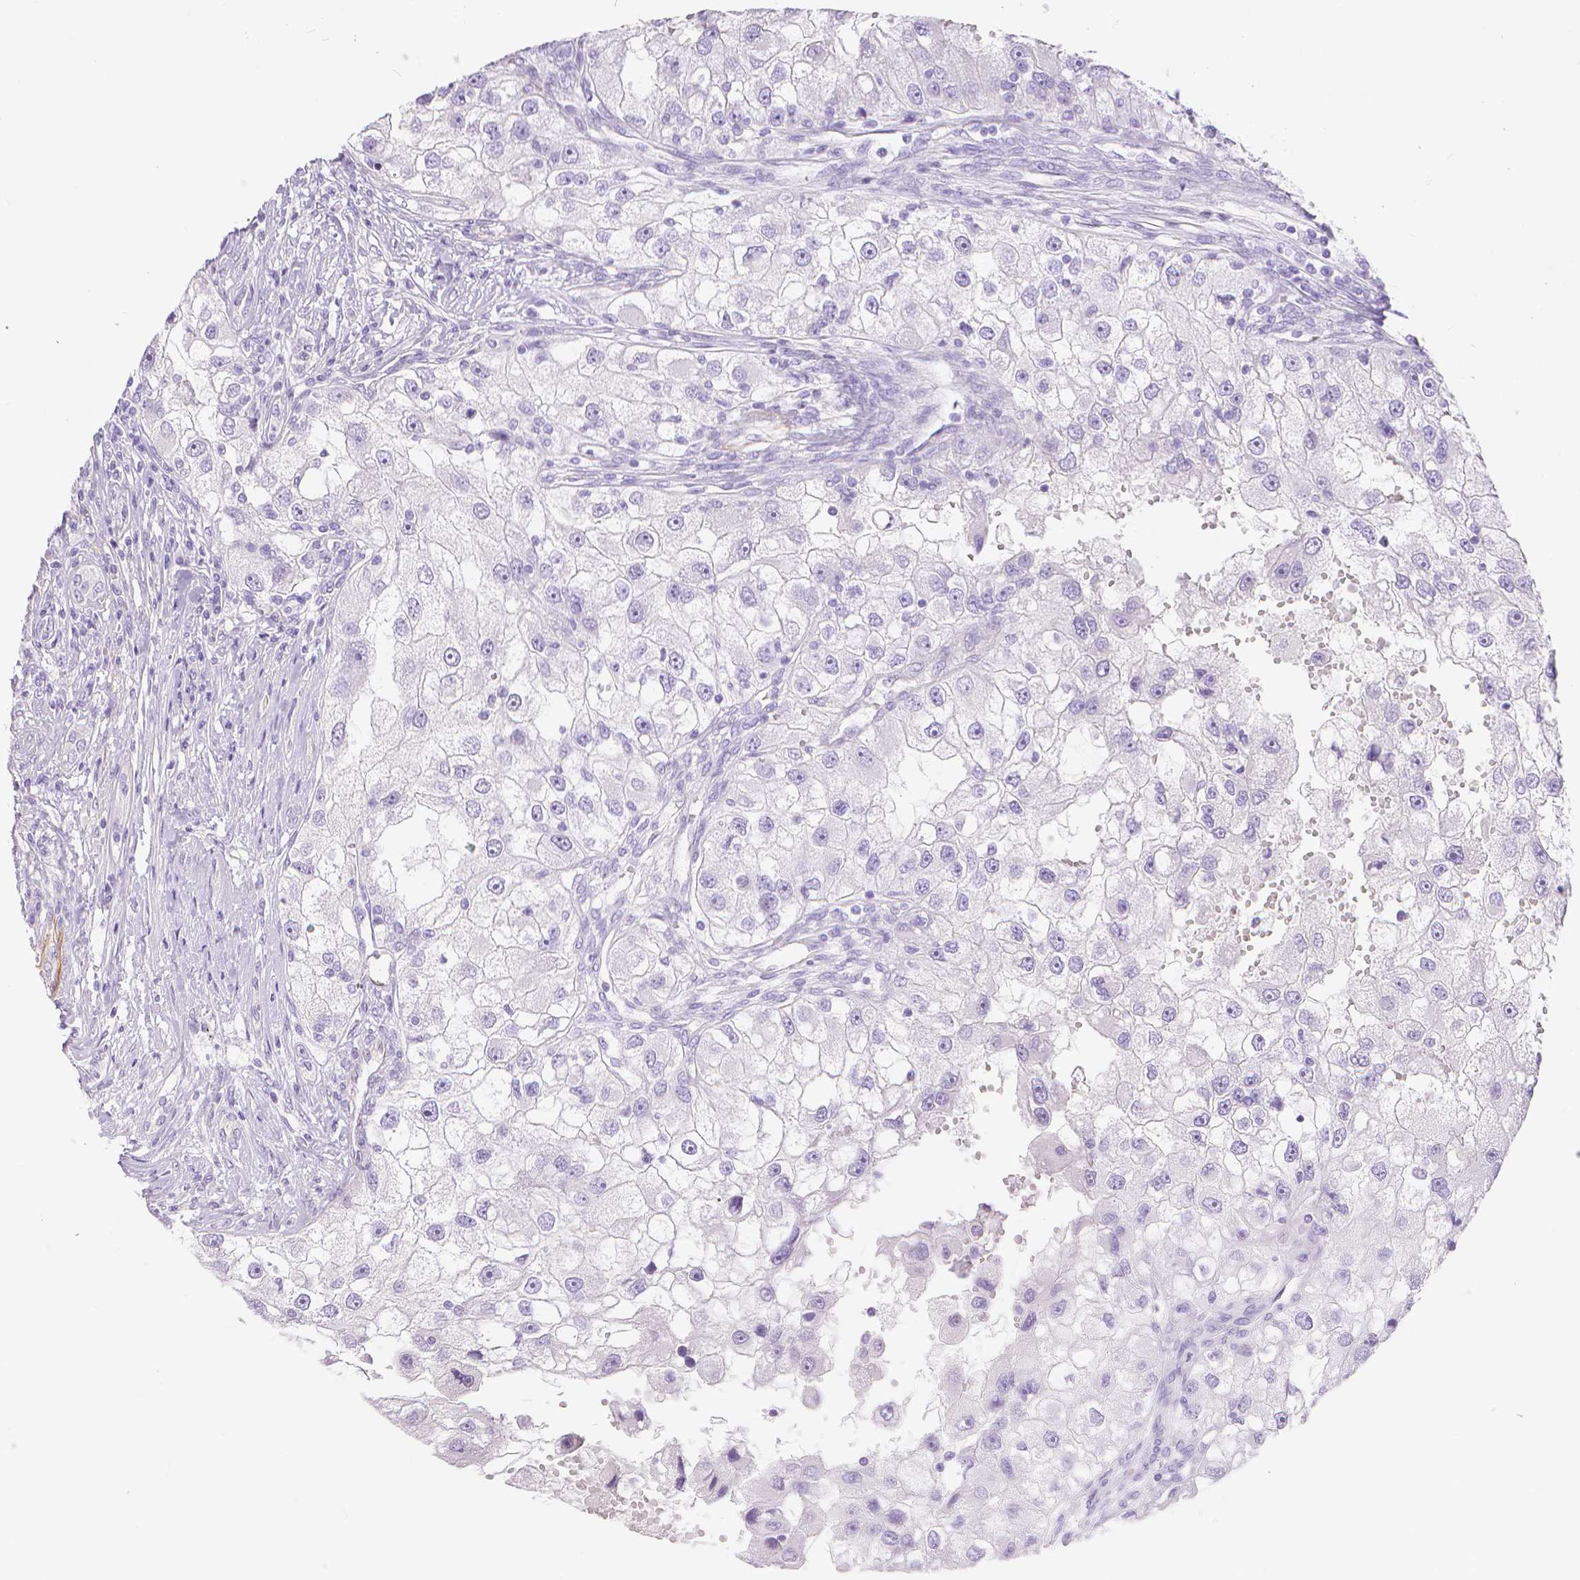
{"staining": {"intensity": "negative", "quantity": "none", "location": "none"}, "tissue": "renal cancer", "cell_type": "Tumor cells", "image_type": "cancer", "snomed": [{"axis": "morphology", "description": "Adenocarcinoma, NOS"}, {"axis": "topography", "description": "Kidney"}], "caption": "Immunohistochemical staining of renal cancer (adenocarcinoma) exhibits no significant staining in tumor cells. (IHC, brightfield microscopy, high magnification).", "gene": "SLC27A5", "patient": {"sex": "male", "age": 63}}